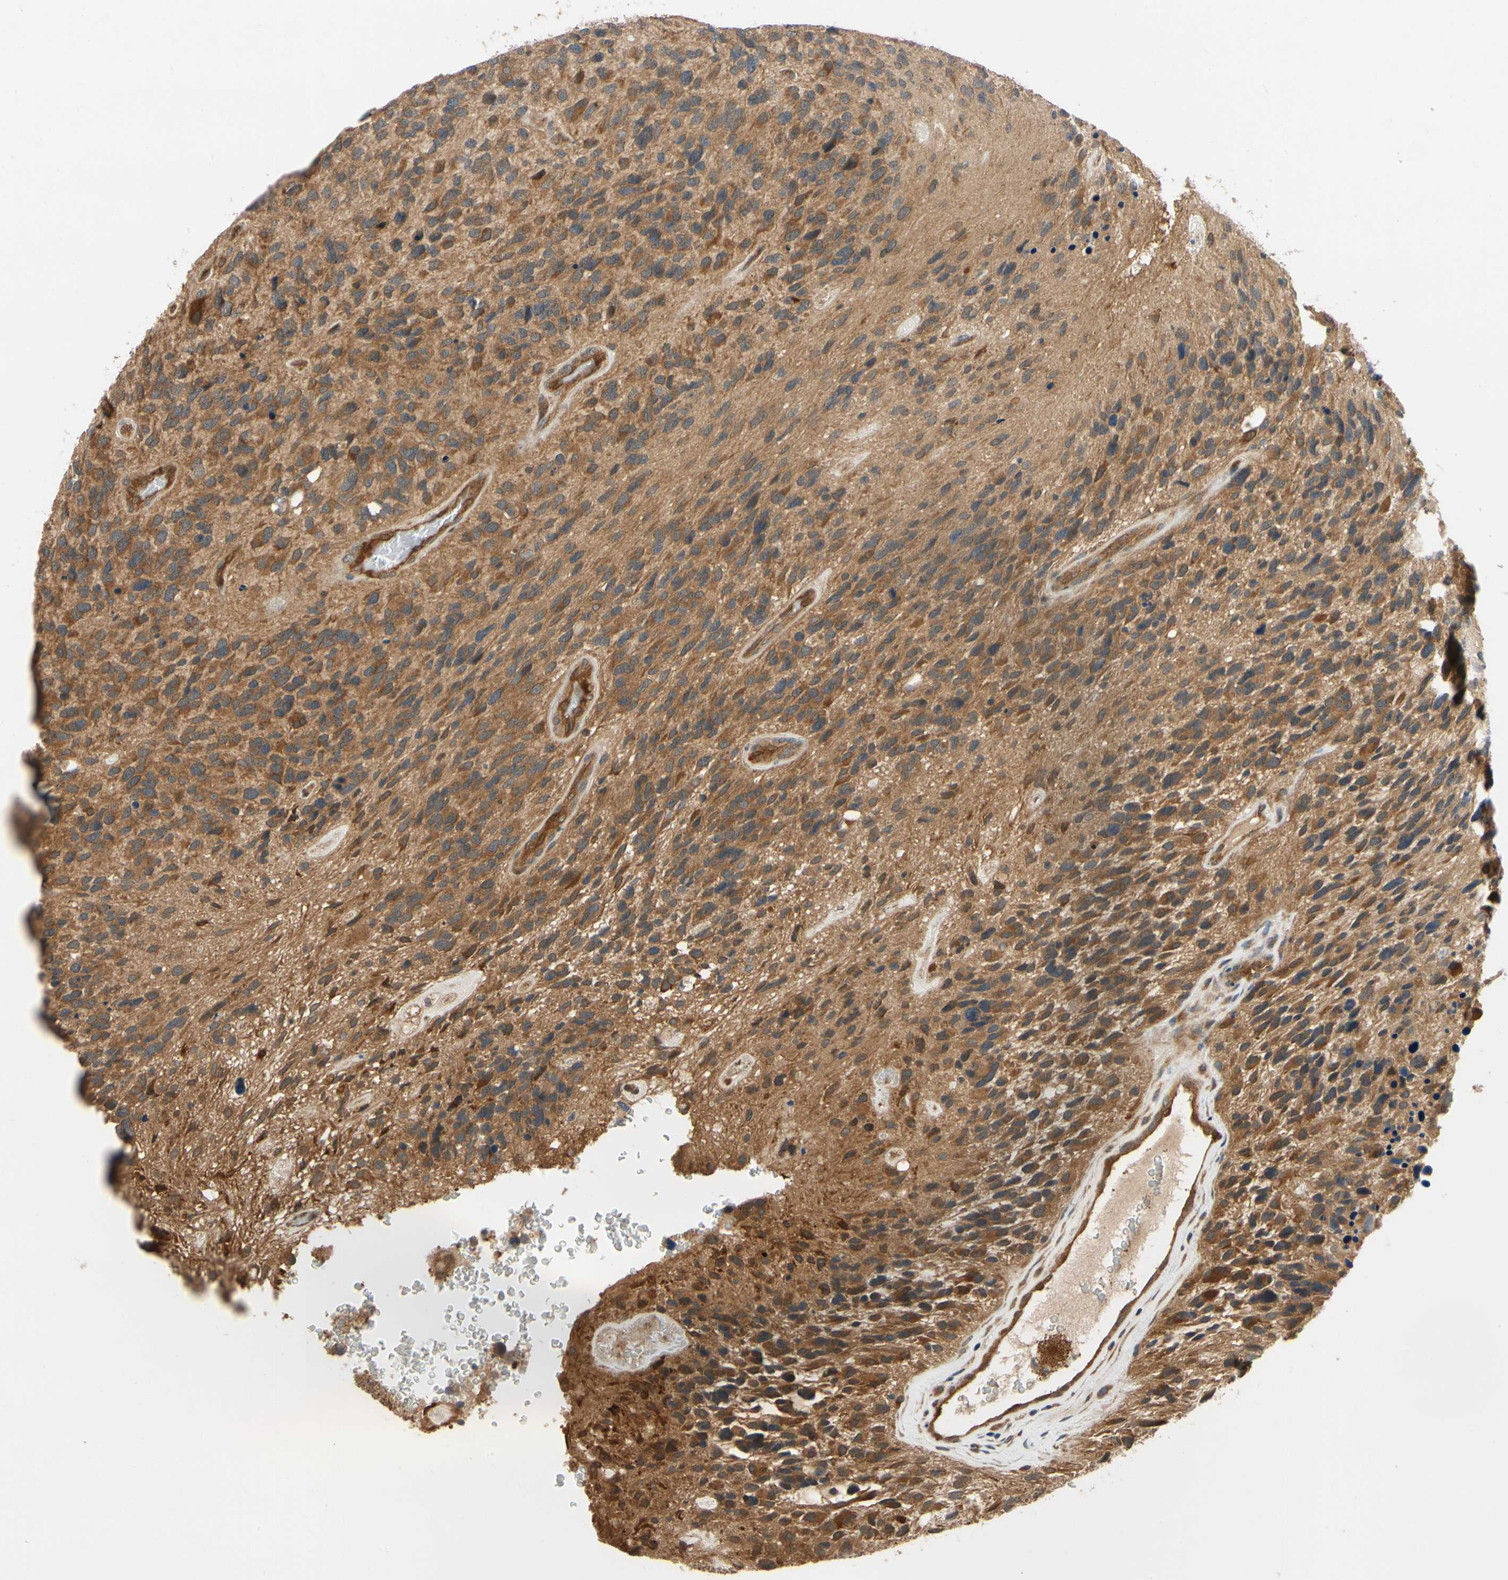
{"staining": {"intensity": "strong", "quantity": ">75%", "location": "cytoplasmic/membranous"}, "tissue": "glioma", "cell_type": "Tumor cells", "image_type": "cancer", "snomed": [{"axis": "morphology", "description": "Glioma, malignant, High grade"}, {"axis": "topography", "description": "Brain"}], "caption": "Malignant glioma (high-grade) stained with a protein marker reveals strong staining in tumor cells.", "gene": "TDRP", "patient": {"sex": "female", "age": 58}}